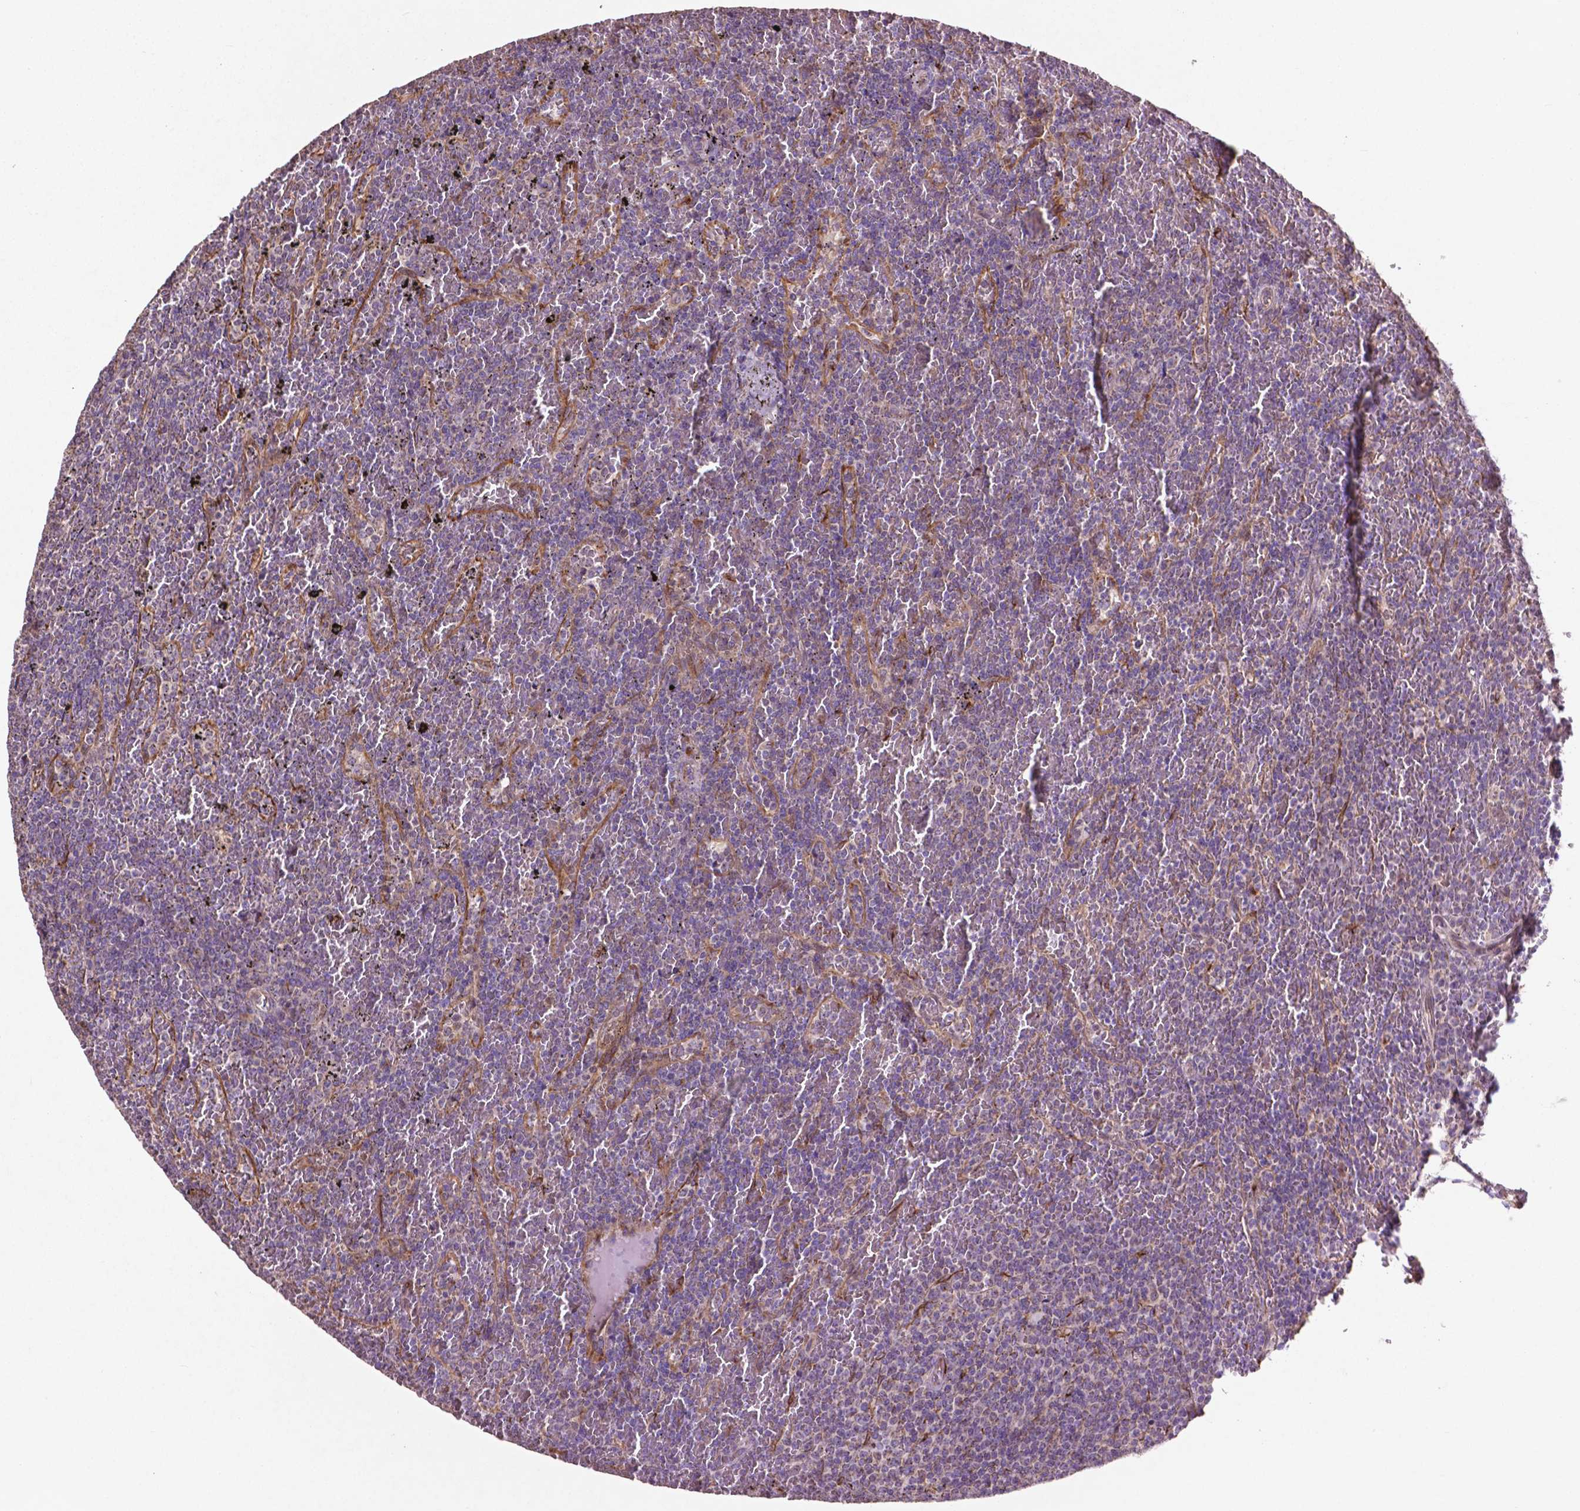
{"staining": {"intensity": "negative", "quantity": "none", "location": "none"}, "tissue": "lymphoma", "cell_type": "Tumor cells", "image_type": "cancer", "snomed": [{"axis": "morphology", "description": "Malignant lymphoma, non-Hodgkin's type, Low grade"}, {"axis": "topography", "description": "Spleen"}], "caption": "Tumor cells show no significant protein positivity in malignant lymphoma, non-Hodgkin's type (low-grade).", "gene": "MBTPS1", "patient": {"sex": "female", "age": 77}}